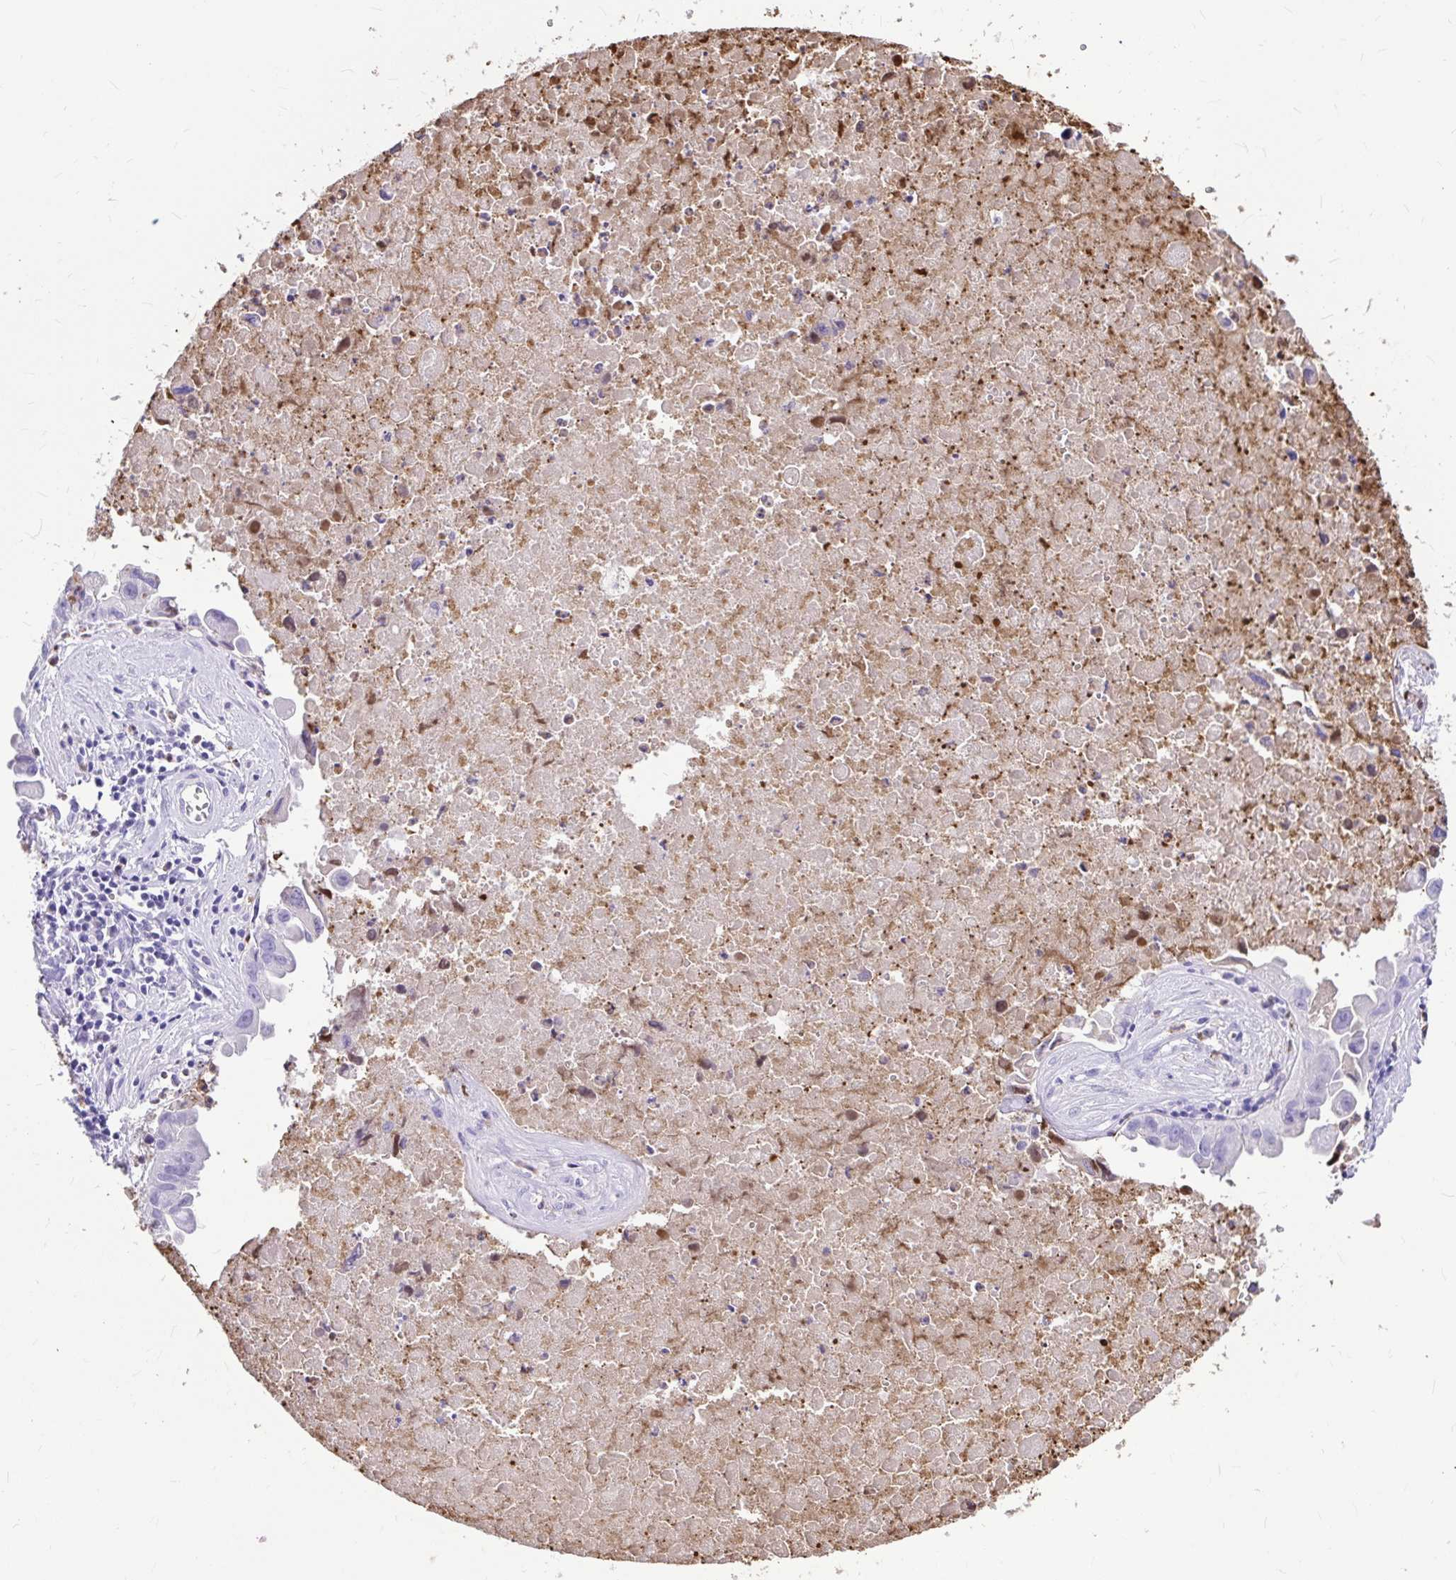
{"staining": {"intensity": "negative", "quantity": "none", "location": "none"}, "tissue": "lung cancer", "cell_type": "Tumor cells", "image_type": "cancer", "snomed": [{"axis": "morphology", "description": "Adenocarcinoma, NOS"}, {"axis": "topography", "description": "Lymph node"}, {"axis": "topography", "description": "Lung"}], "caption": "Adenocarcinoma (lung) was stained to show a protein in brown. There is no significant staining in tumor cells.", "gene": "CLEC1B", "patient": {"sex": "male", "age": 64}}